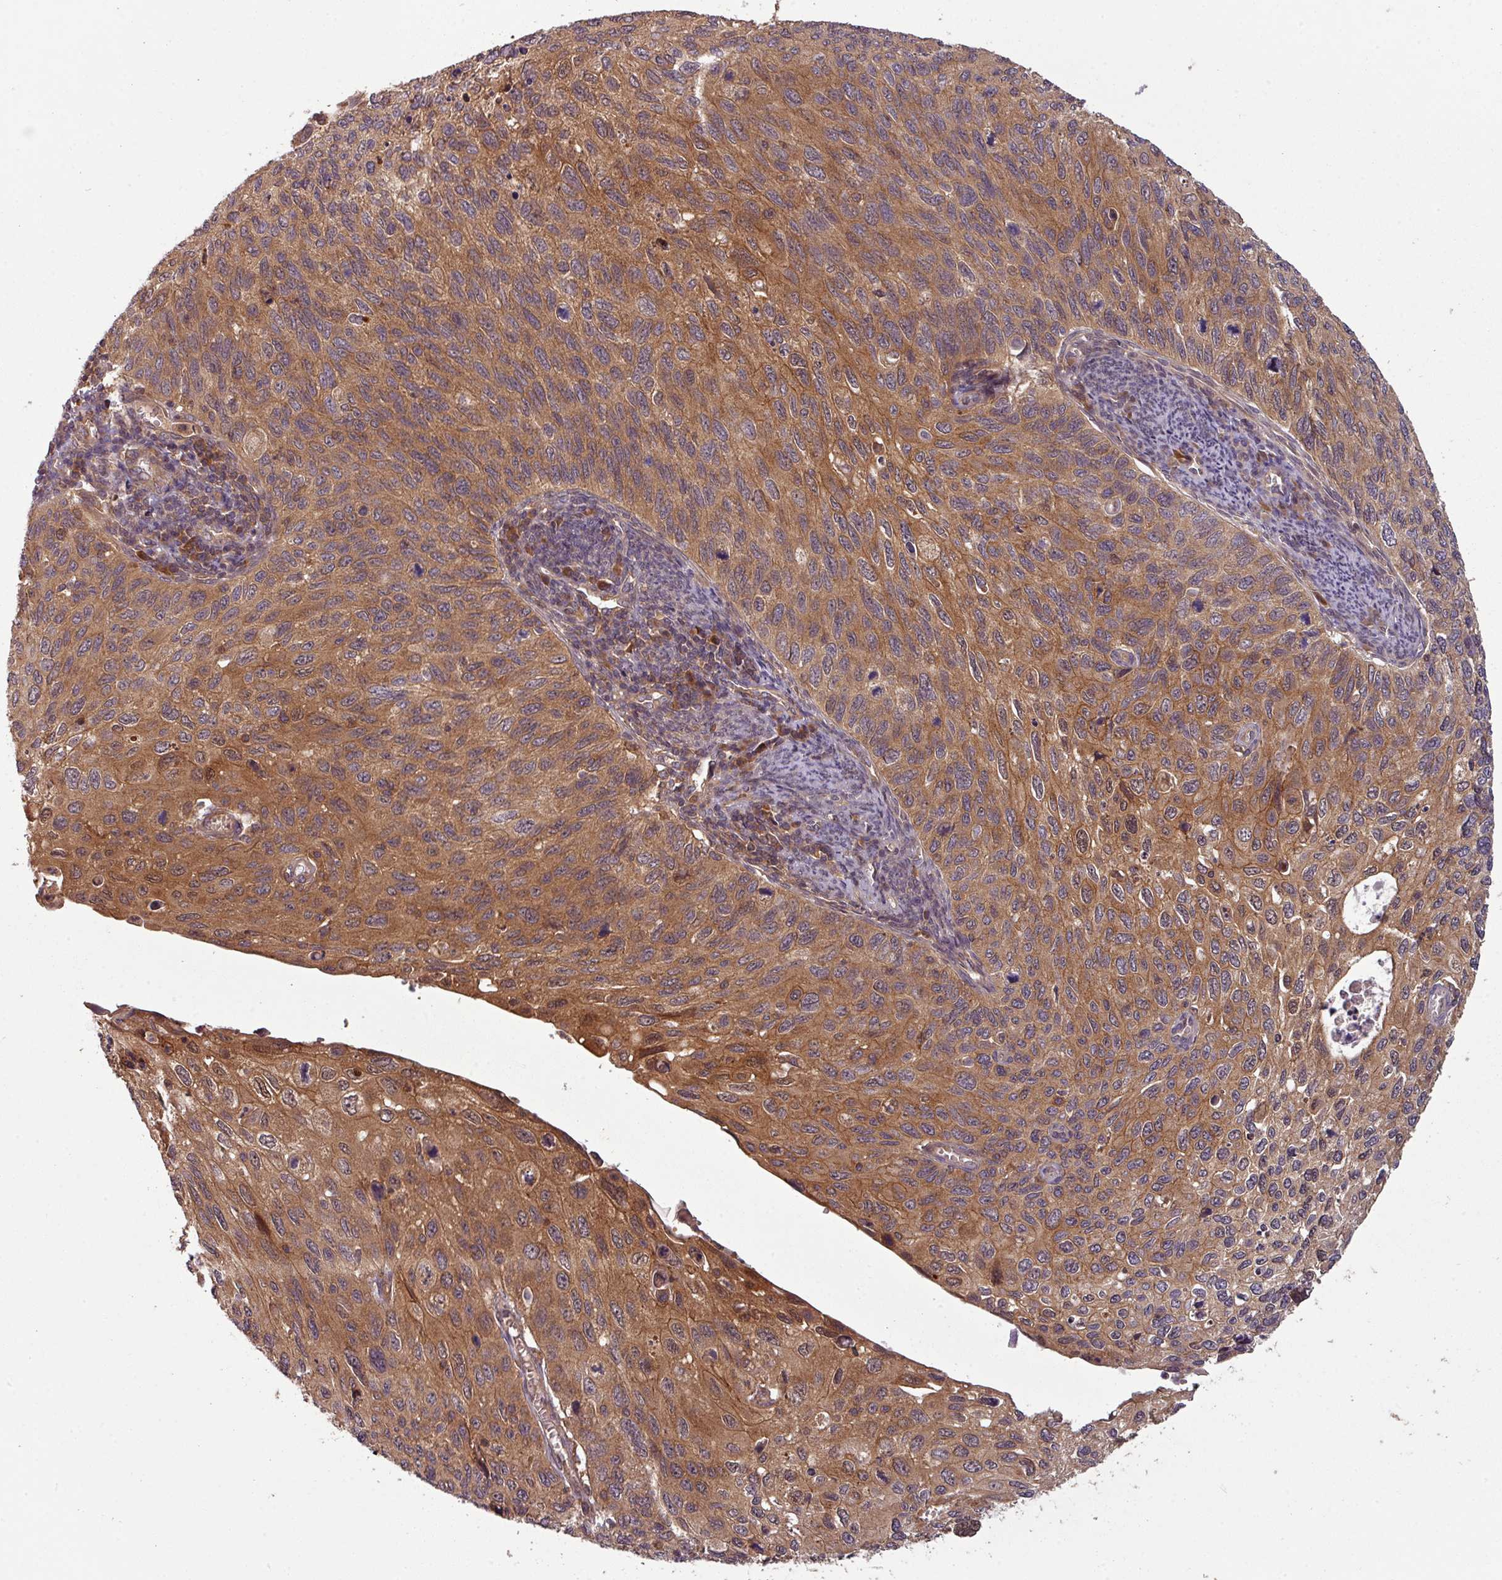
{"staining": {"intensity": "moderate", "quantity": ">75%", "location": "cytoplasmic/membranous"}, "tissue": "cervical cancer", "cell_type": "Tumor cells", "image_type": "cancer", "snomed": [{"axis": "morphology", "description": "Squamous cell carcinoma, NOS"}, {"axis": "topography", "description": "Cervix"}], "caption": "Immunohistochemistry (IHC) (DAB (3,3'-diaminobenzidine)) staining of human cervical squamous cell carcinoma demonstrates moderate cytoplasmic/membranous protein staining in about >75% of tumor cells.", "gene": "GSKIP", "patient": {"sex": "female", "age": 70}}